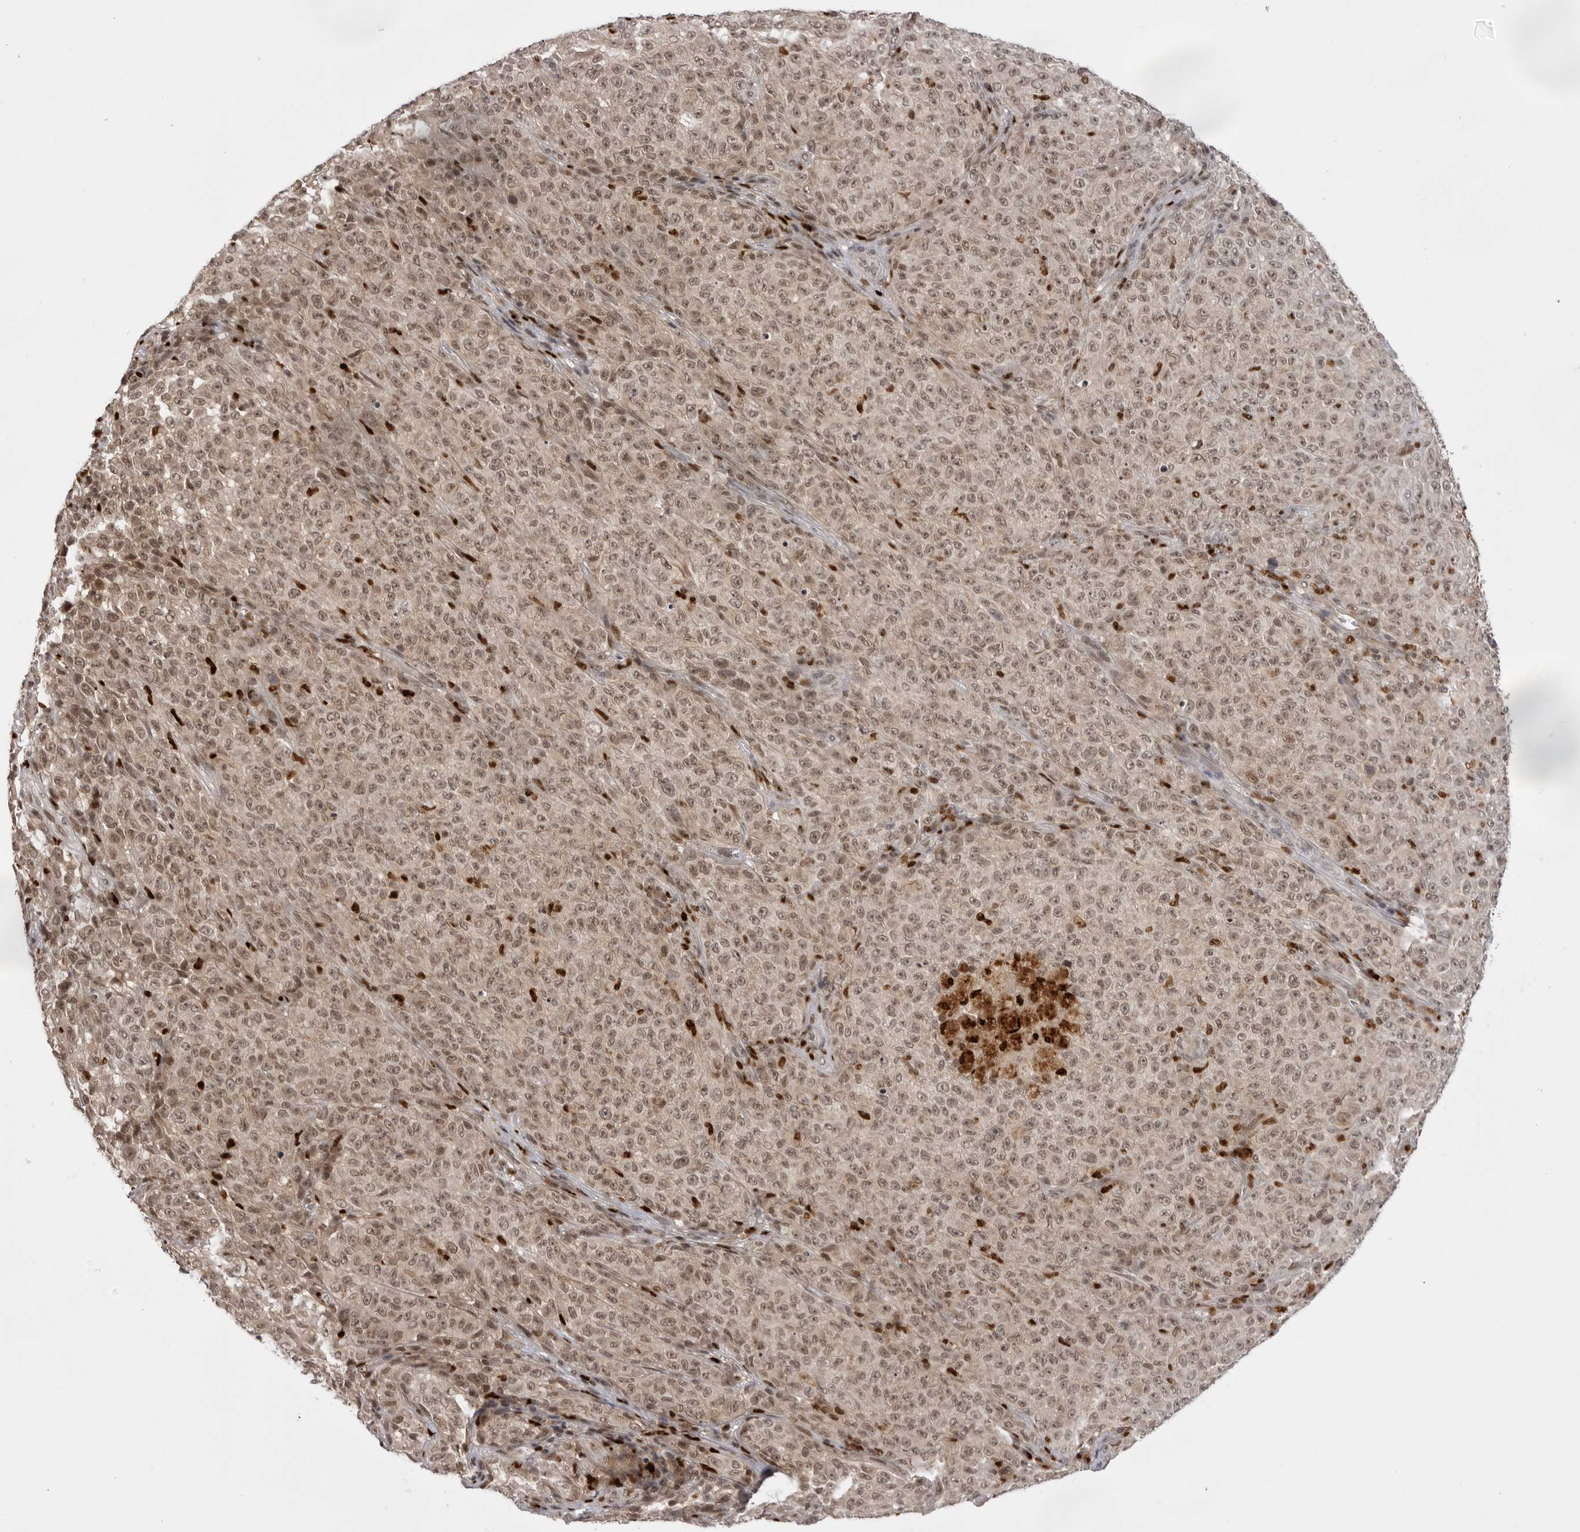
{"staining": {"intensity": "weak", "quantity": ">75%", "location": "nuclear"}, "tissue": "melanoma", "cell_type": "Tumor cells", "image_type": "cancer", "snomed": [{"axis": "morphology", "description": "Malignant melanoma, NOS"}, {"axis": "topography", "description": "Skin"}], "caption": "Melanoma stained for a protein (brown) demonstrates weak nuclear positive expression in about >75% of tumor cells.", "gene": "PTK2B", "patient": {"sex": "female", "age": 82}}